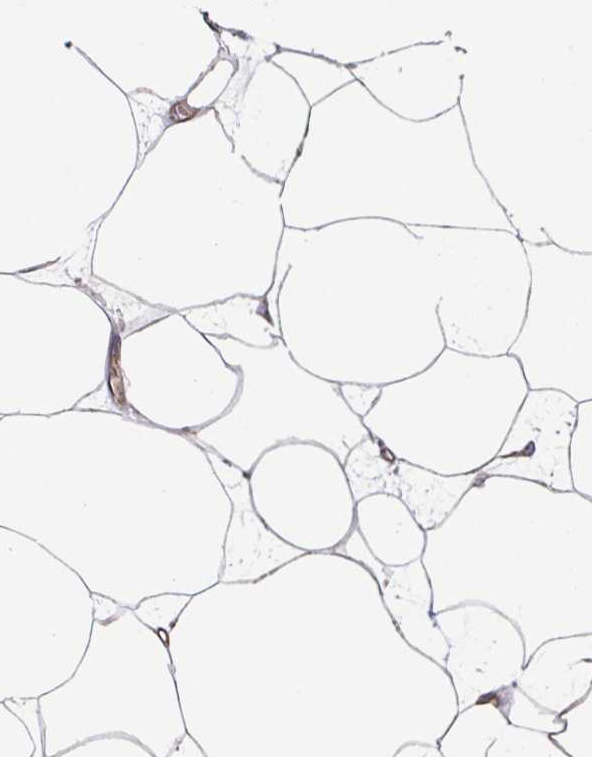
{"staining": {"intensity": "weak", "quantity": "<25%", "location": "cytoplasmic/membranous"}, "tissue": "breast", "cell_type": "Adipocytes", "image_type": "normal", "snomed": [{"axis": "morphology", "description": "Normal tissue, NOS"}, {"axis": "topography", "description": "Breast"}], "caption": "Immunohistochemical staining of normal human breast shows no significant staining in adipocytes.", "gene": "COPB1", "patient": {"sex": "female", "age": 45}}